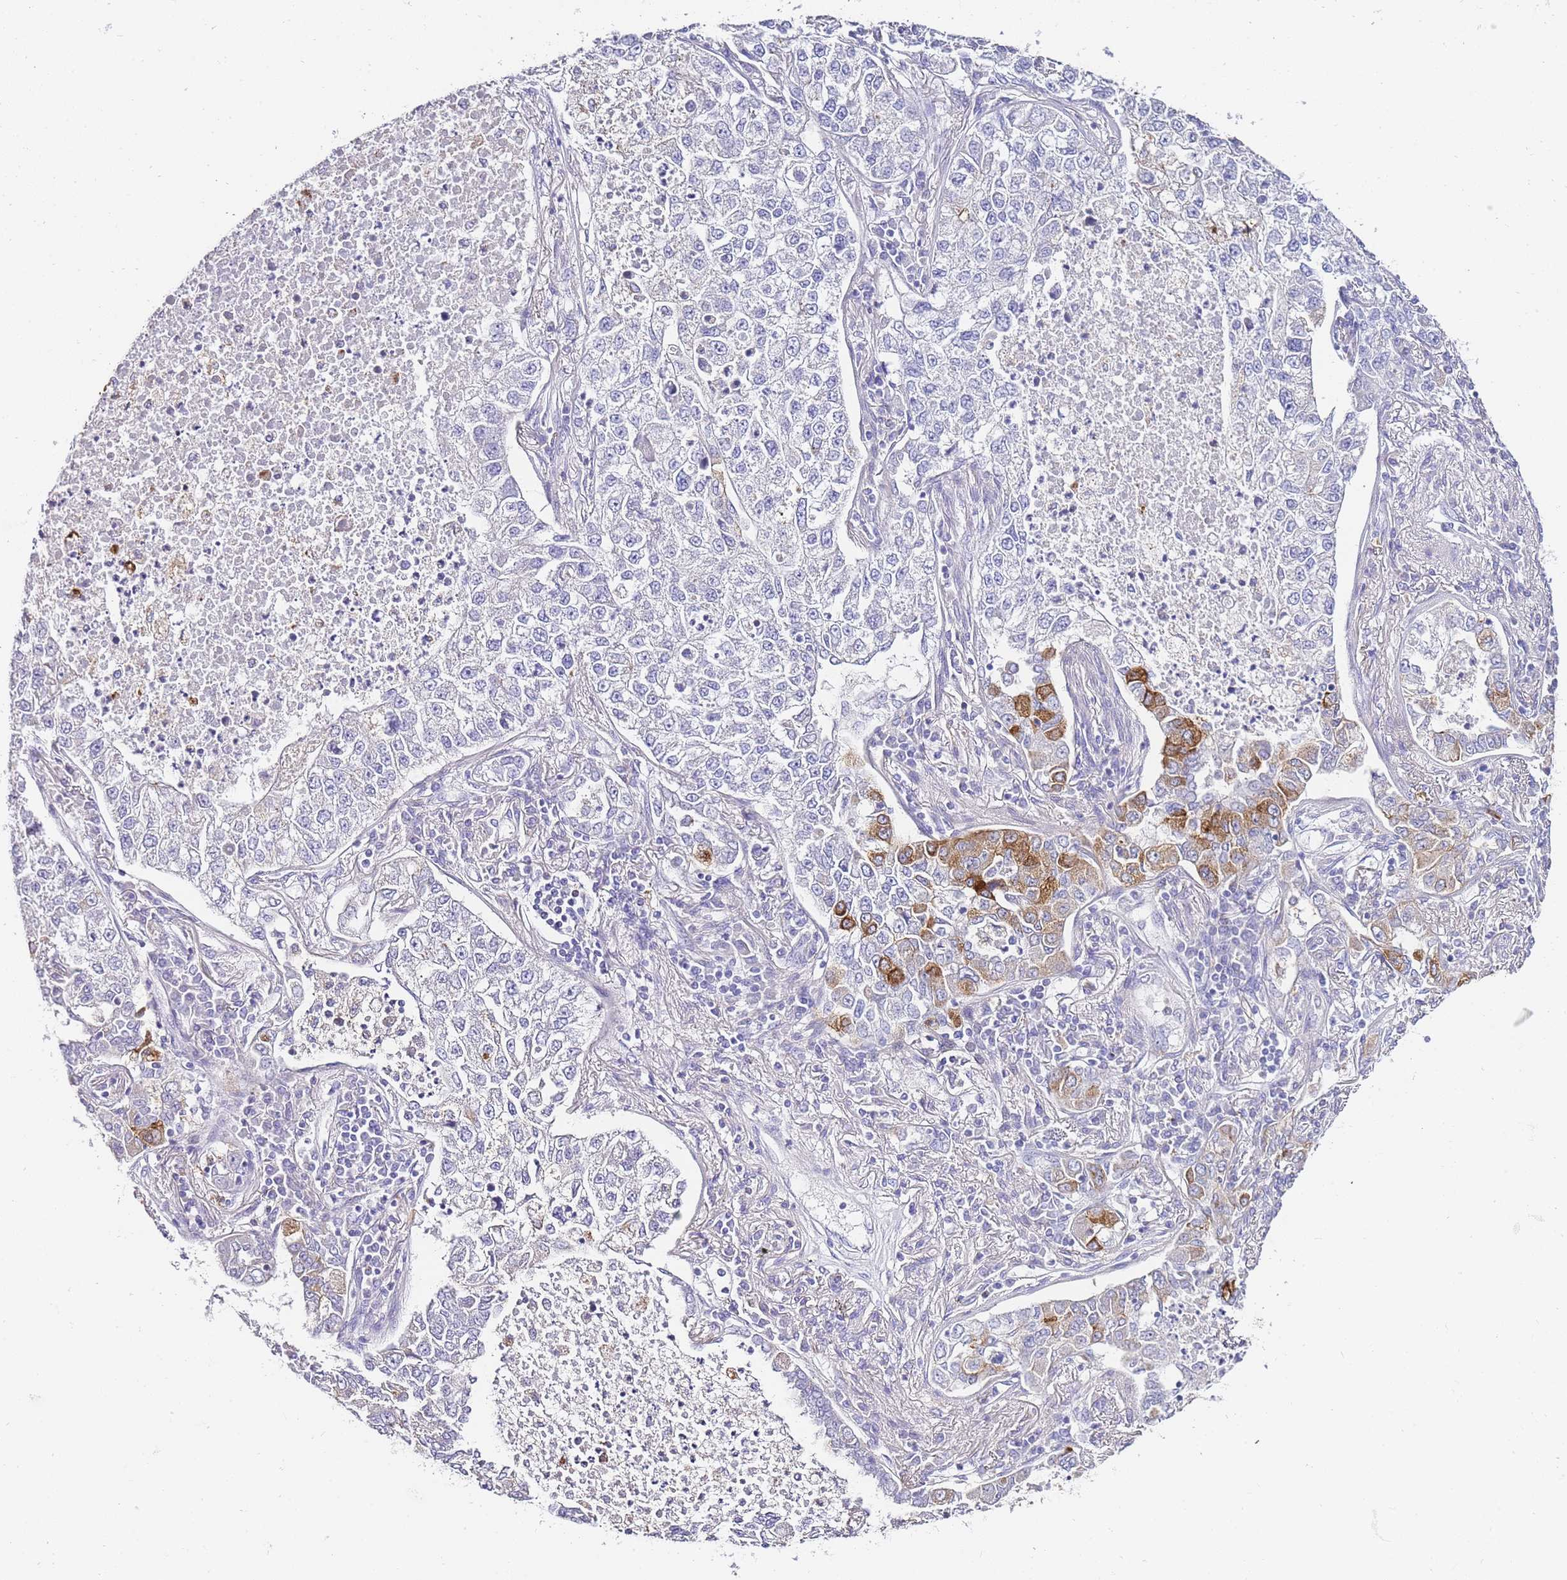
{"staining": {"intensity": "moderate", "quantity": "<25%", "location": "cytoplasmic/membranous"}, "tissue": "lung cancer", "cell_type": "Tumor cells", "image_type": "cancer", "snomed": [{"axis": "morphology", "description": "Adenocarcinoma, NOS"}, {"axis": "topography", "description": "Lung"}], "caption": "Immunohistochemical staining of adenocarcinoma (lung) exhibits low levels of moderate cytoplasmic/membranous staining in about <25% of tumor cells.", "gene": "DPP4", "patient": {"sex": "male", "age": 49}}